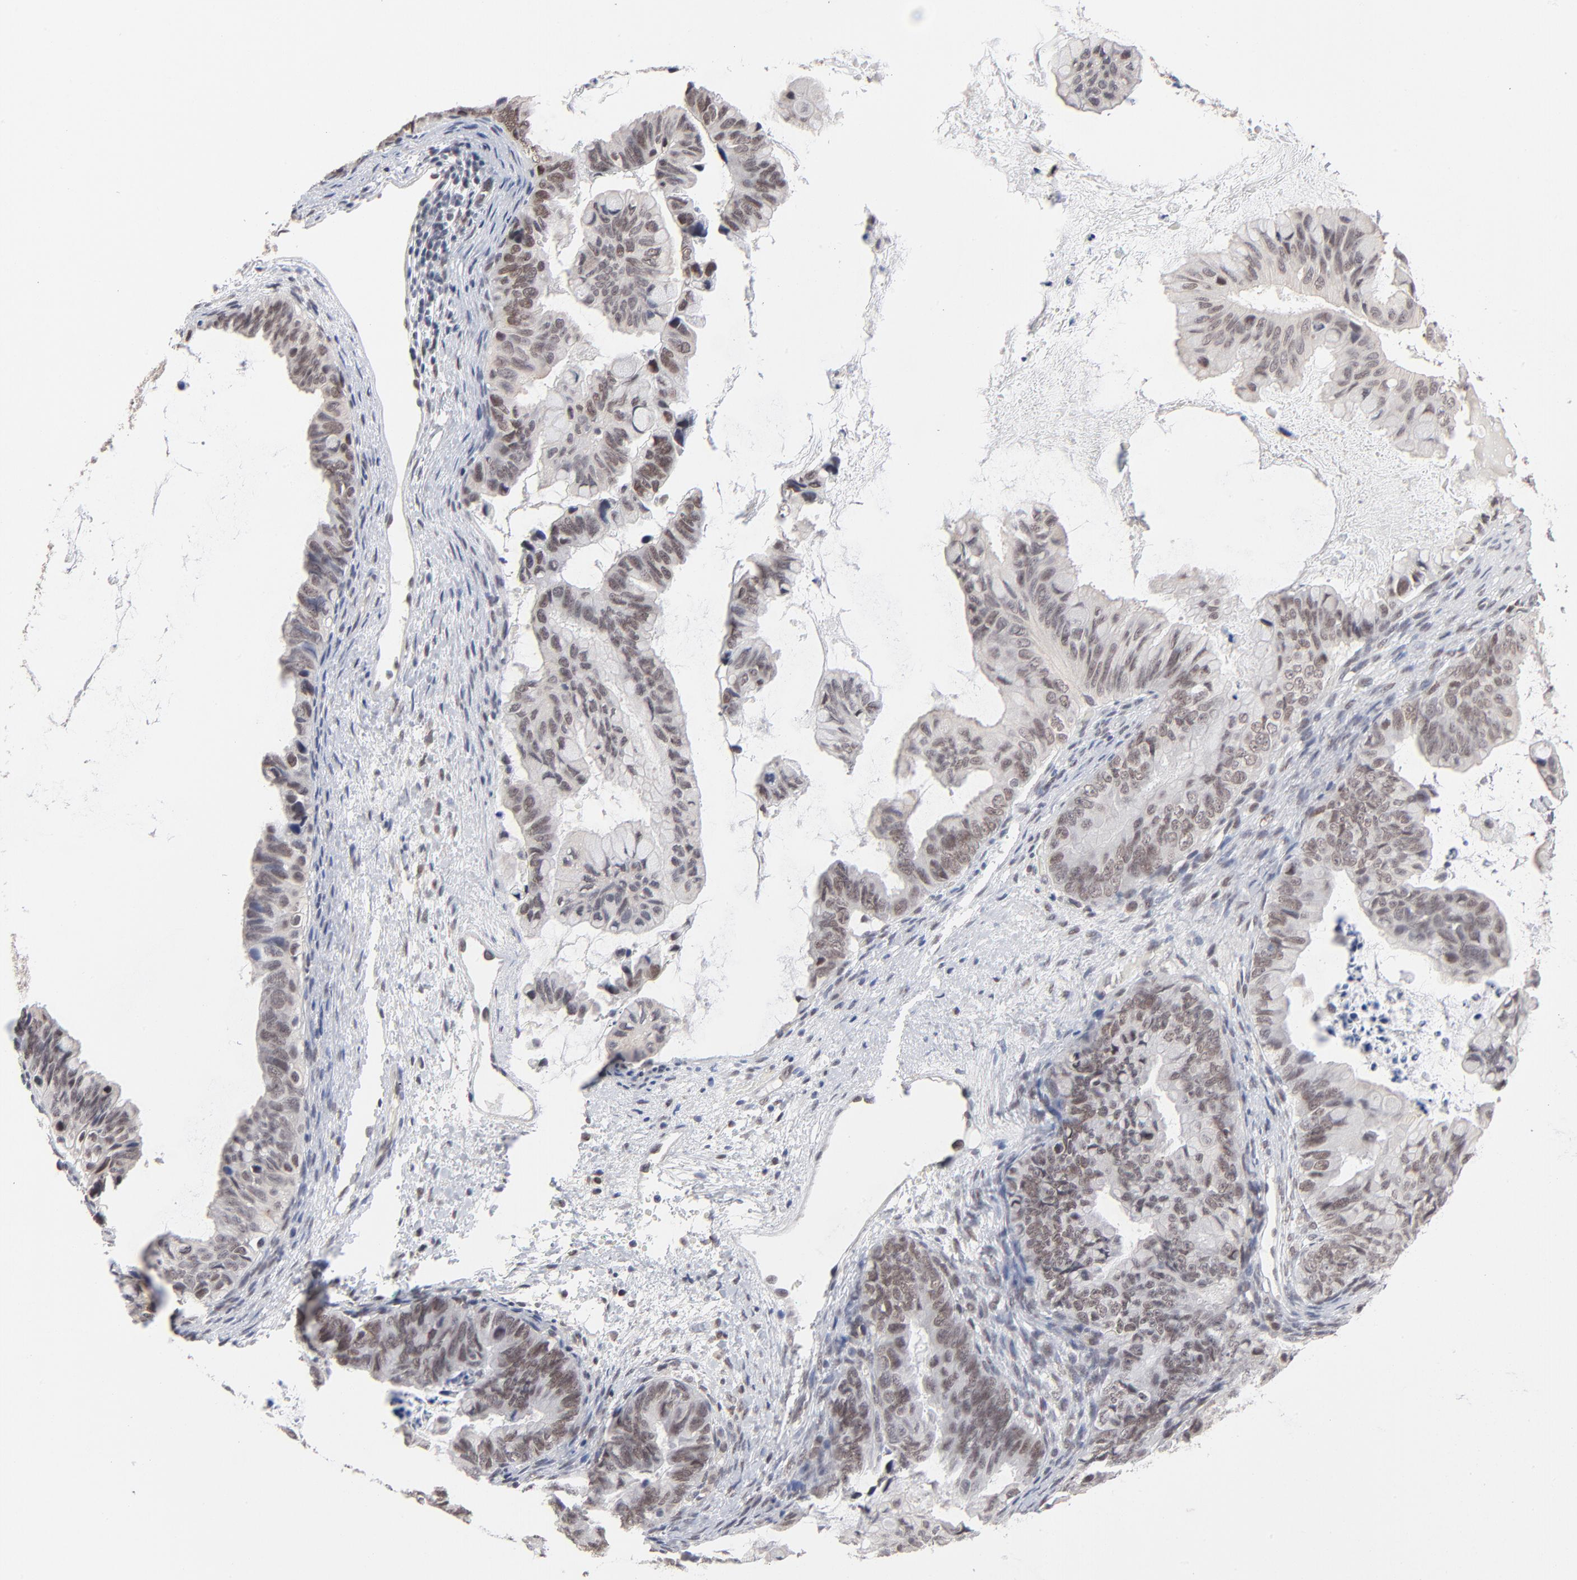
{"staining": {"intensity": "weak", "quantity": "25%-75%", "location": "nuclear"}, "tissue": "ovarian cancer", "cell_type": "Tumor cells", "image_type": "cancer", "snomed": [{"axis": "morphology", "description": "Cystadenocarcinoma, mucinous, NOS"}, {"axis": "topography", "description": "Ovary"}], "caption": "Mucinous cystadenocarcinoma (ovarian) tissue shows weak nuclear staining in approximately 25%-75% of tumor cells", "gene": "MBIP", "patient": {"sex": "female", "age": 36}}